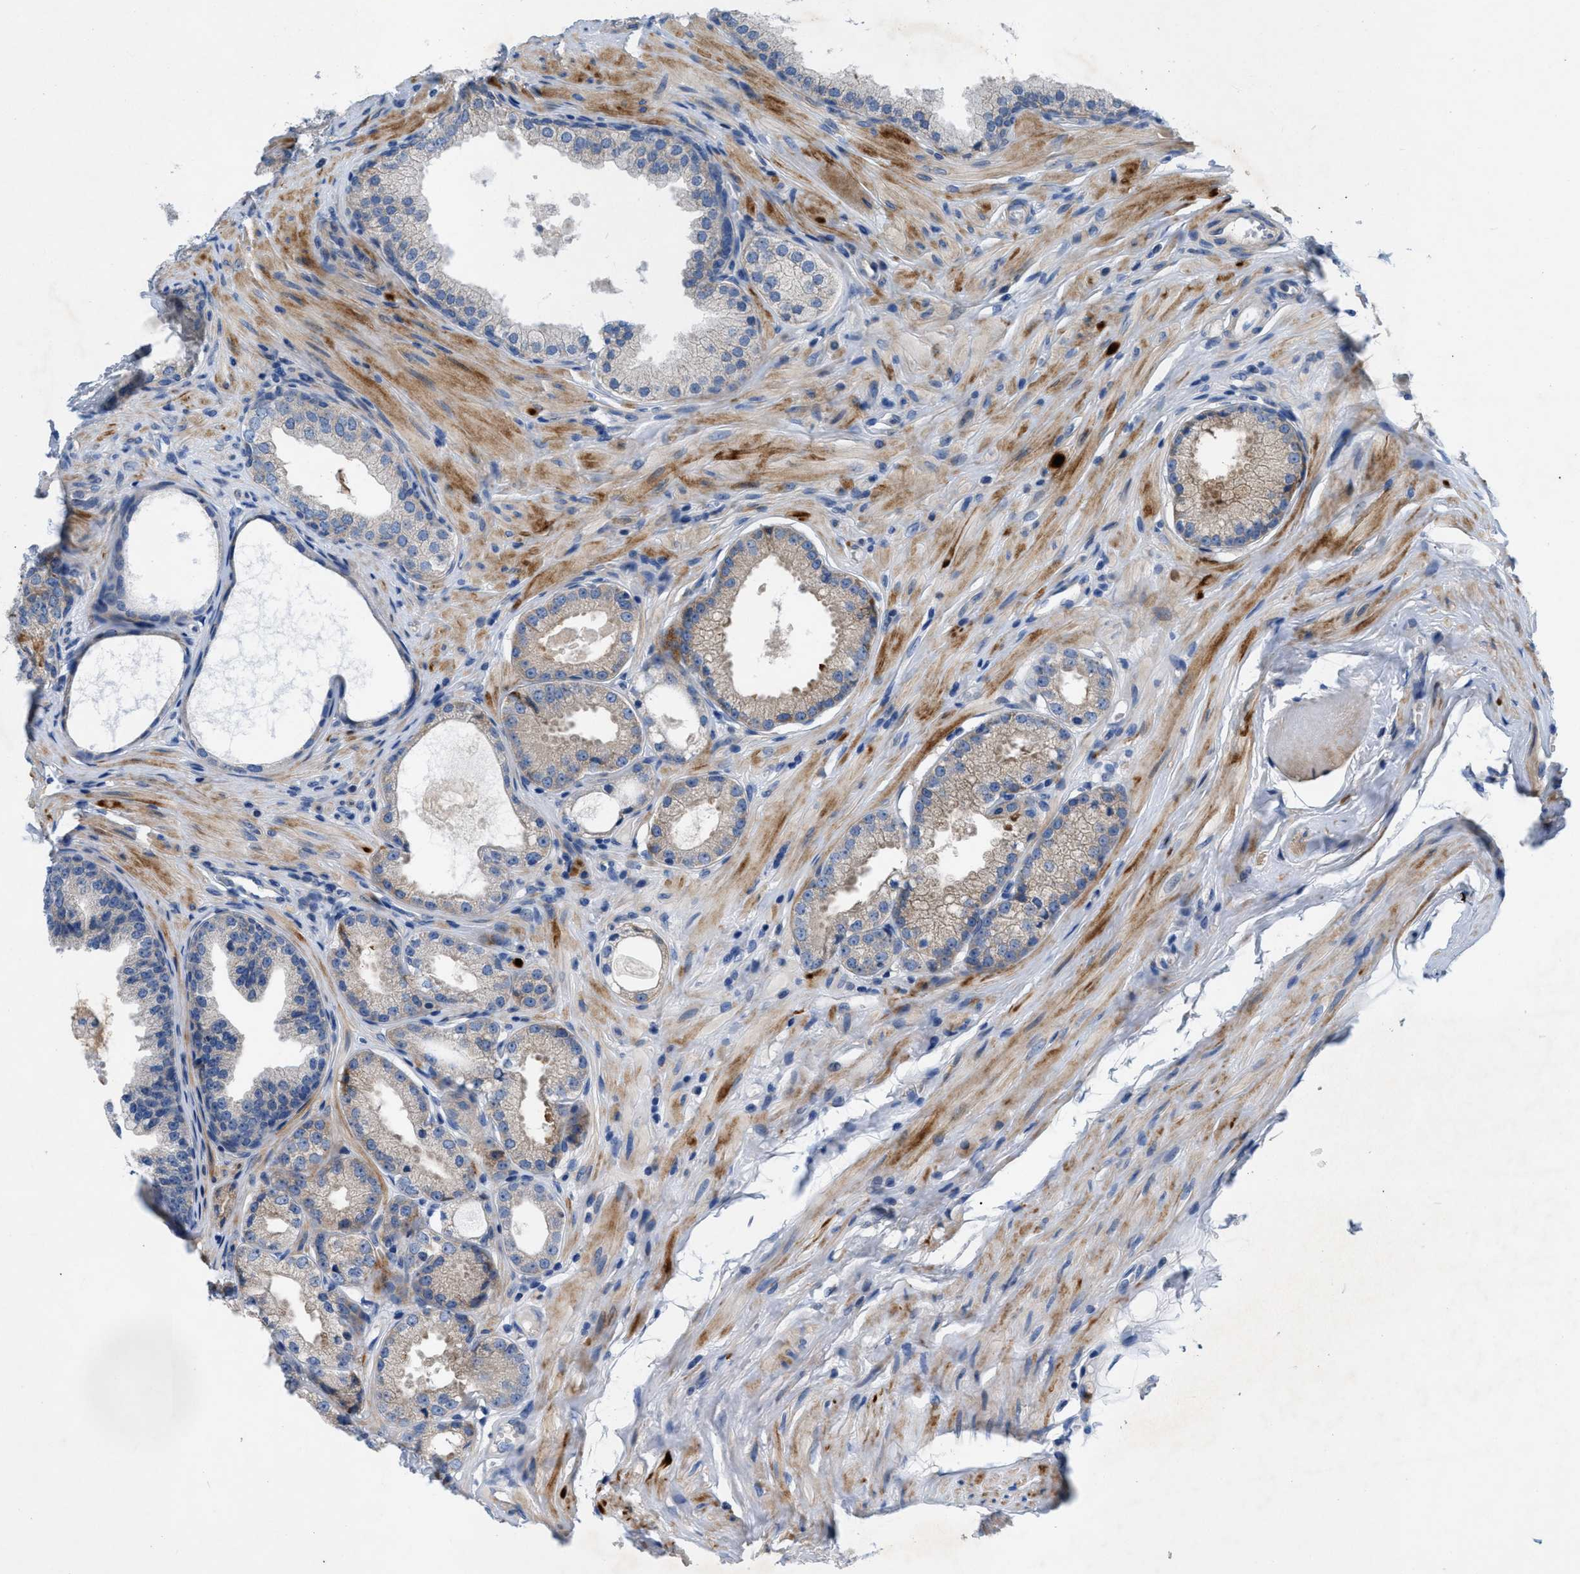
{"staining": {"intensity": "weak", "quantity": "25%-75%", "location": "cytoplasmic/membranous"}, "tissue": "prostate cancer", "cell_type": "Tumor cells", "image_type": "cancer", "snomed": [{"axis": "morphology", "description": "Adenocarcinoma, Low grade"}, {"axis": "topography", "description": "Prostate"}], "caption": "Tumor cells exhibit low levels of weak cytoplasmic/membranous expression in approximately 25%-75% of cells in low-grade adenocarcinoma (prostate).", "gene": "PLPPR5", "patient": {"sex": "male", "age": 57}}